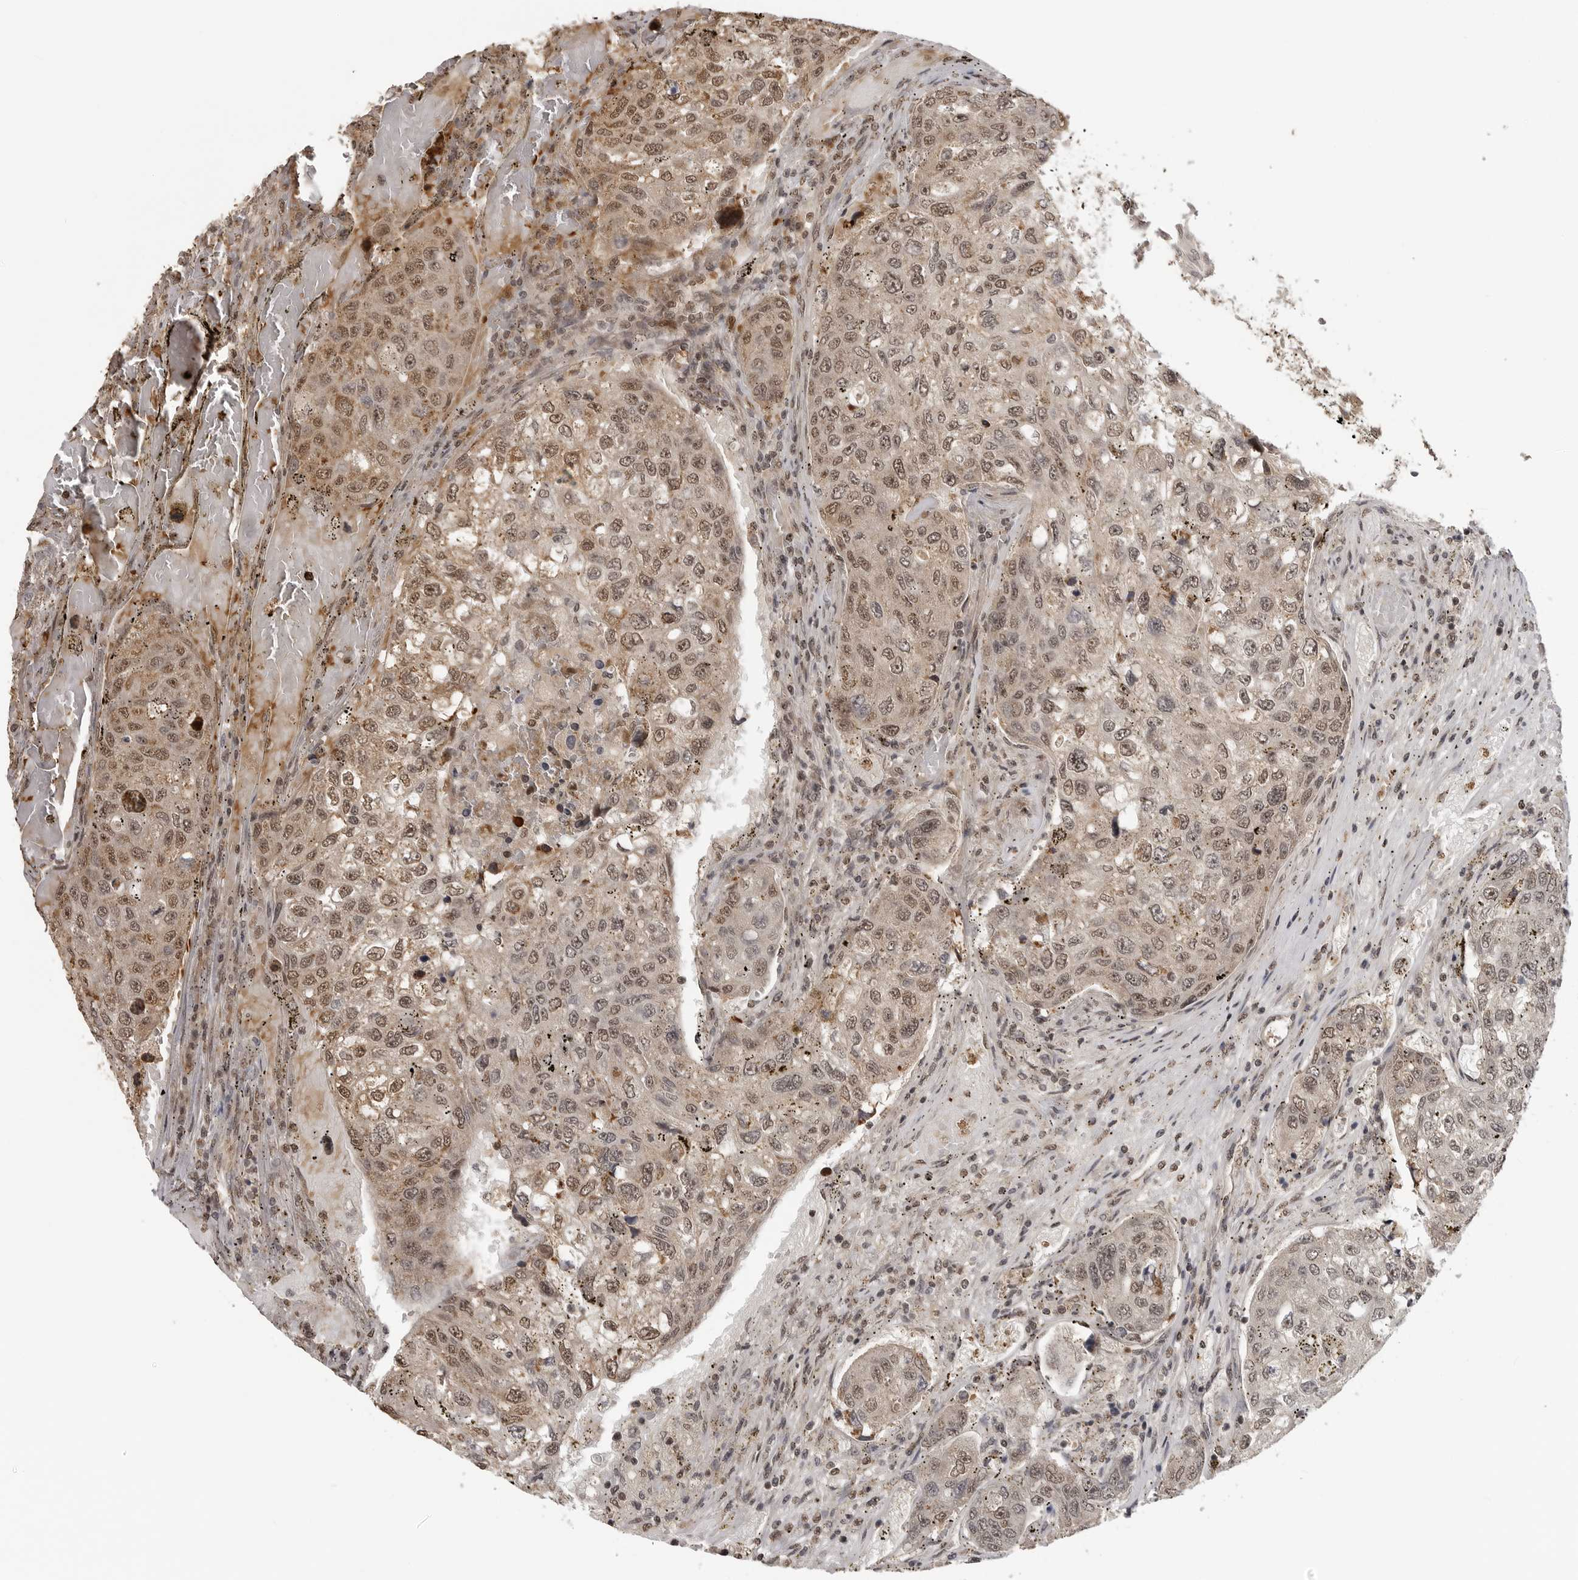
{"staining": {"intensity": "weak", "quantity": "25%-75%", "location": "nuclear"}, "tissue": "urothelial cancer", "cell_type": "Tumor cells", "image_type": "cancer", "snomed": [{"axis": "morphology", "description": "Urothelial carcinoma, High grade"}, {"axis": "topography", "description": "Lymph node"}, {"axis": "topography", "description": "Urinary bladder"}], "caption": "About 25%-75% of tumor cells in urothelial cancer reveal weak nuclear protein staining as visualized by brown immunohistochemical staining.", "gene": "CLOCK", "patient": {"sex": "male", "age": 51}}